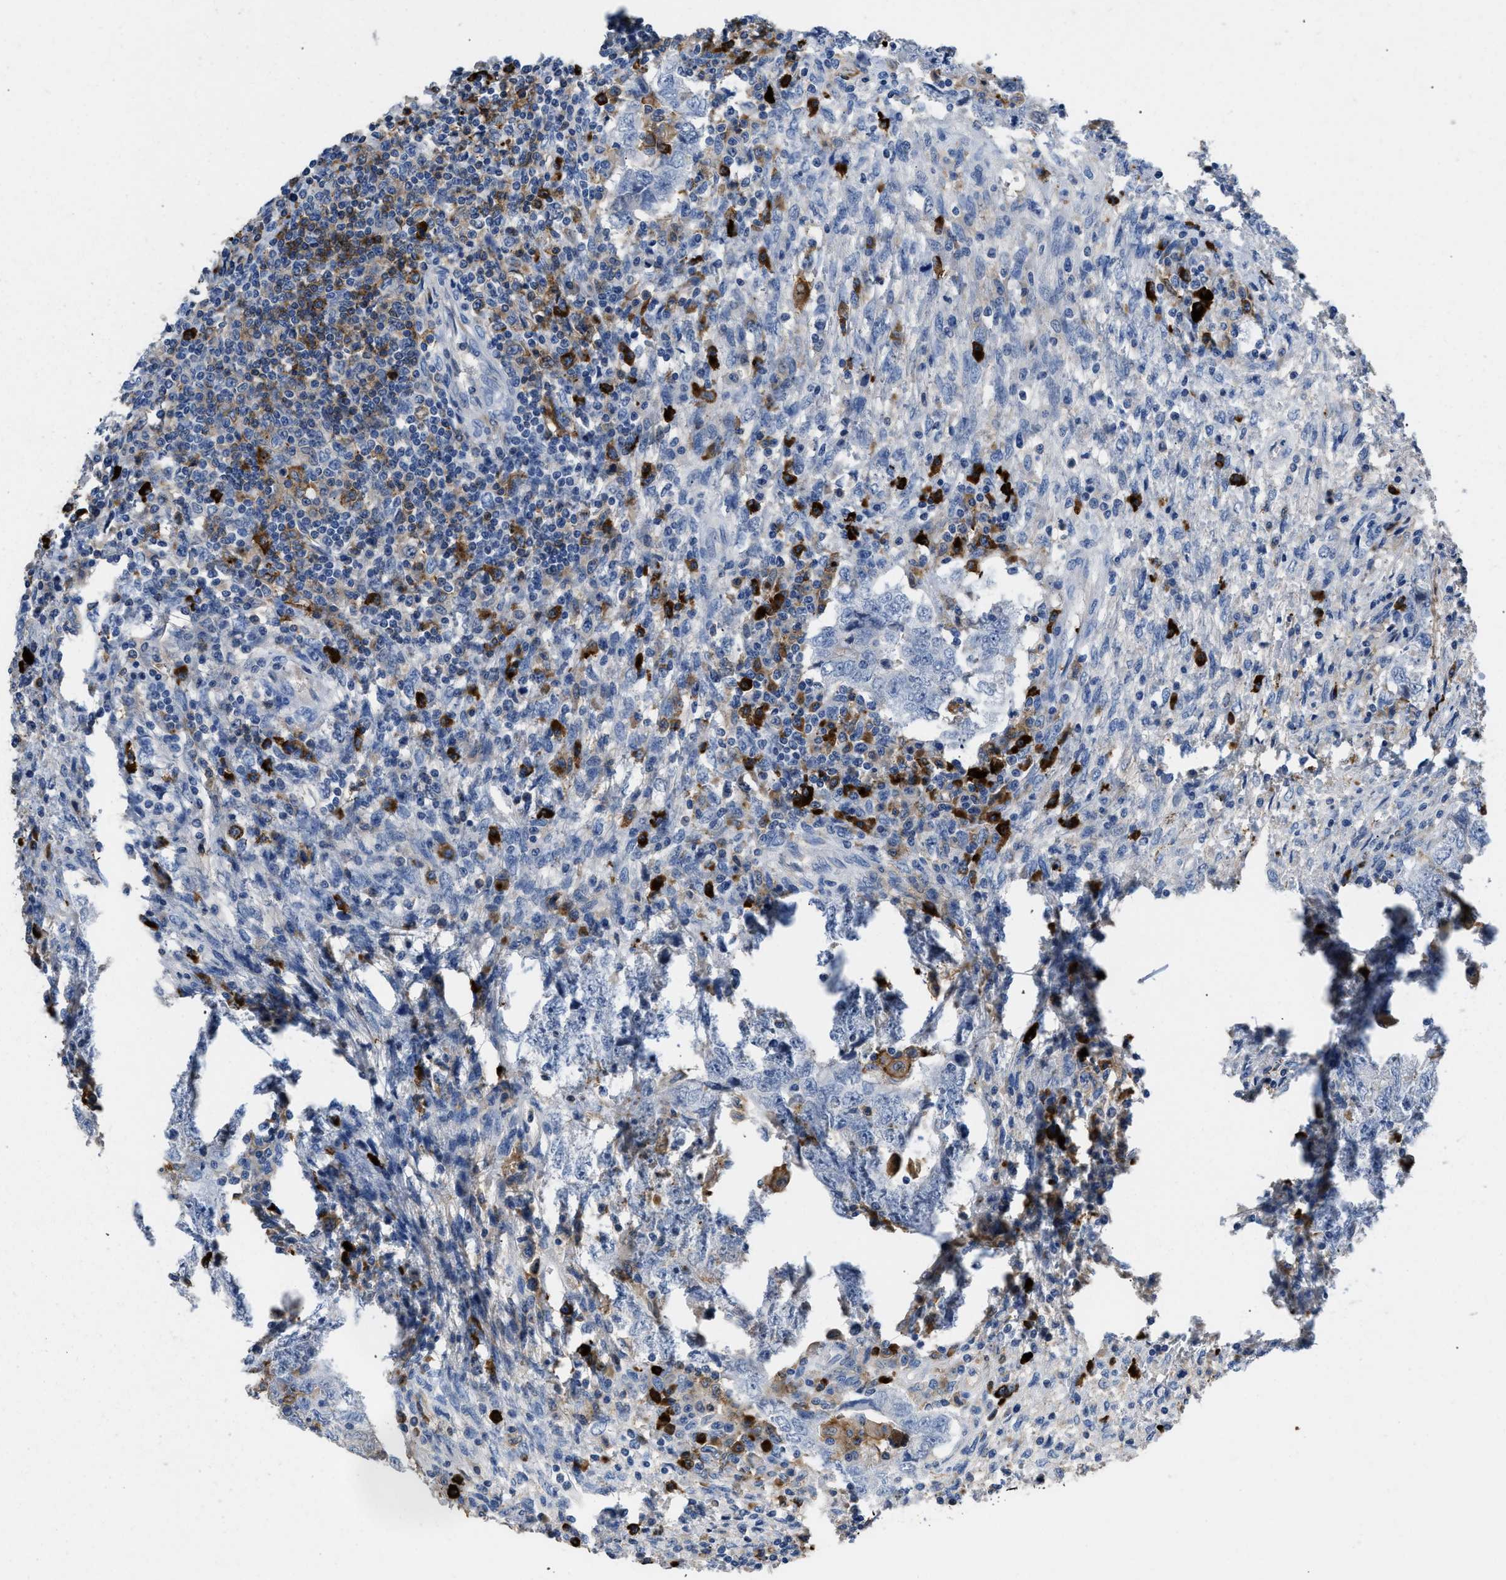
{"staining": {"intensity": "negative", "quantity": "none", "location": "none"}, "tissue": "testis cancer", "cell_type": "Tumor cells", "image_type": "cancer", "snomed": [{"axis": "morphology", "description": "Carcinoma, Embryonal, NOS"}, {"axis": "topography", "description": "Testis"}], "caption": "A high-resolution micrograph shows IHC staining of testis embryonal carcinoma, which exhibits no significant expression in tumor cells.", "gene": "FGF18", "patient": {"sex": "male", "age": 26}}